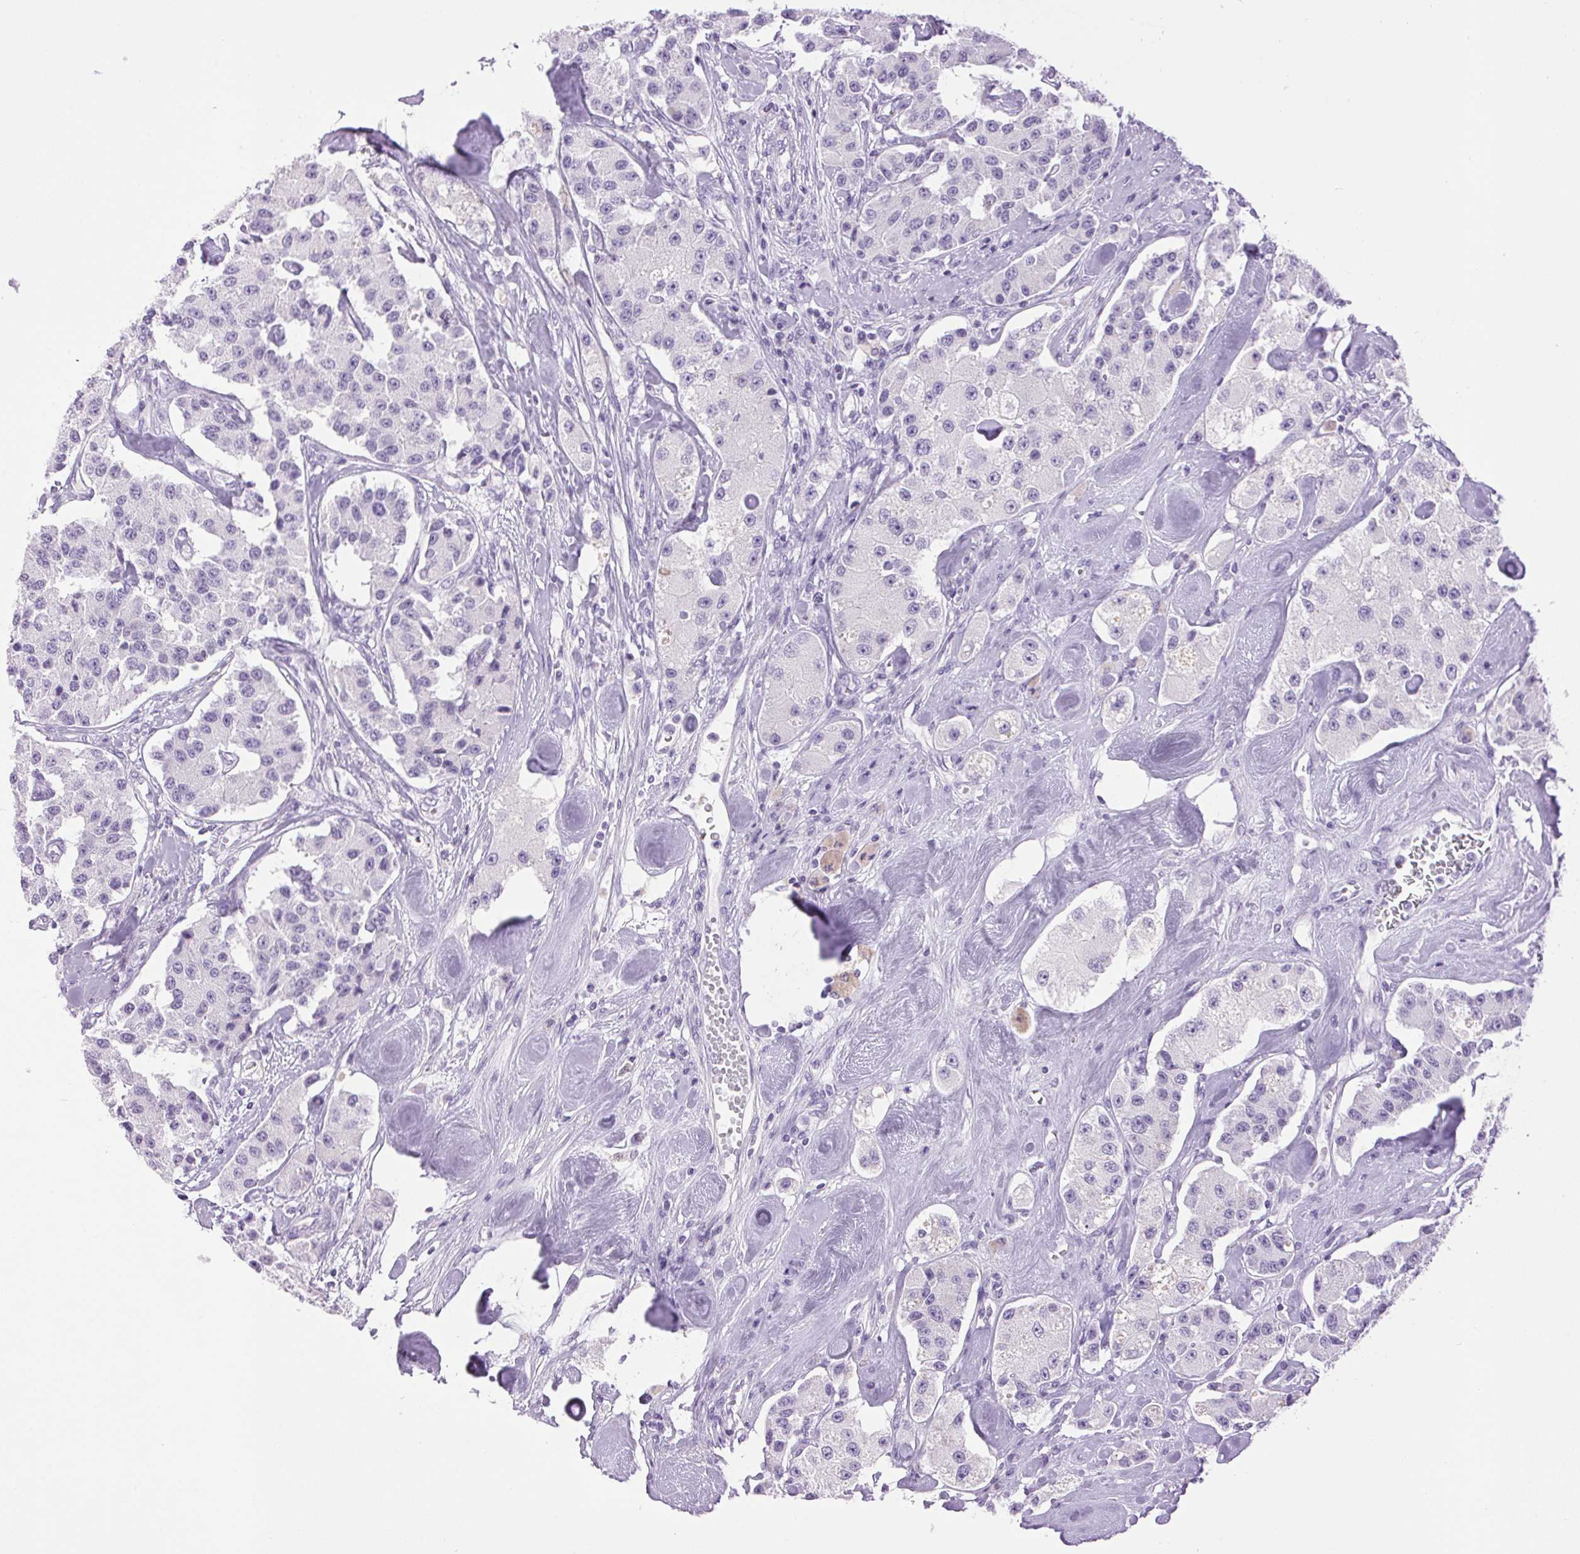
{"staining": {"intensity": "negative", "quantity": "none", "location": "none"}, "tissue": "carcinoid", "cell_type": "Tumor cells", "image_type": "cancer", "snomed": [{"axis": "morphology", "description": "Carcinoid, malignant, NOS"}, {"axis": "topography", "description": "Pancreas"}], "caption": "Protein analysis of carcinoid exhibits no significant expression in tumor cells.", "gene": "TMEM88B", "patient": {"sex": "male", "age": 41}}